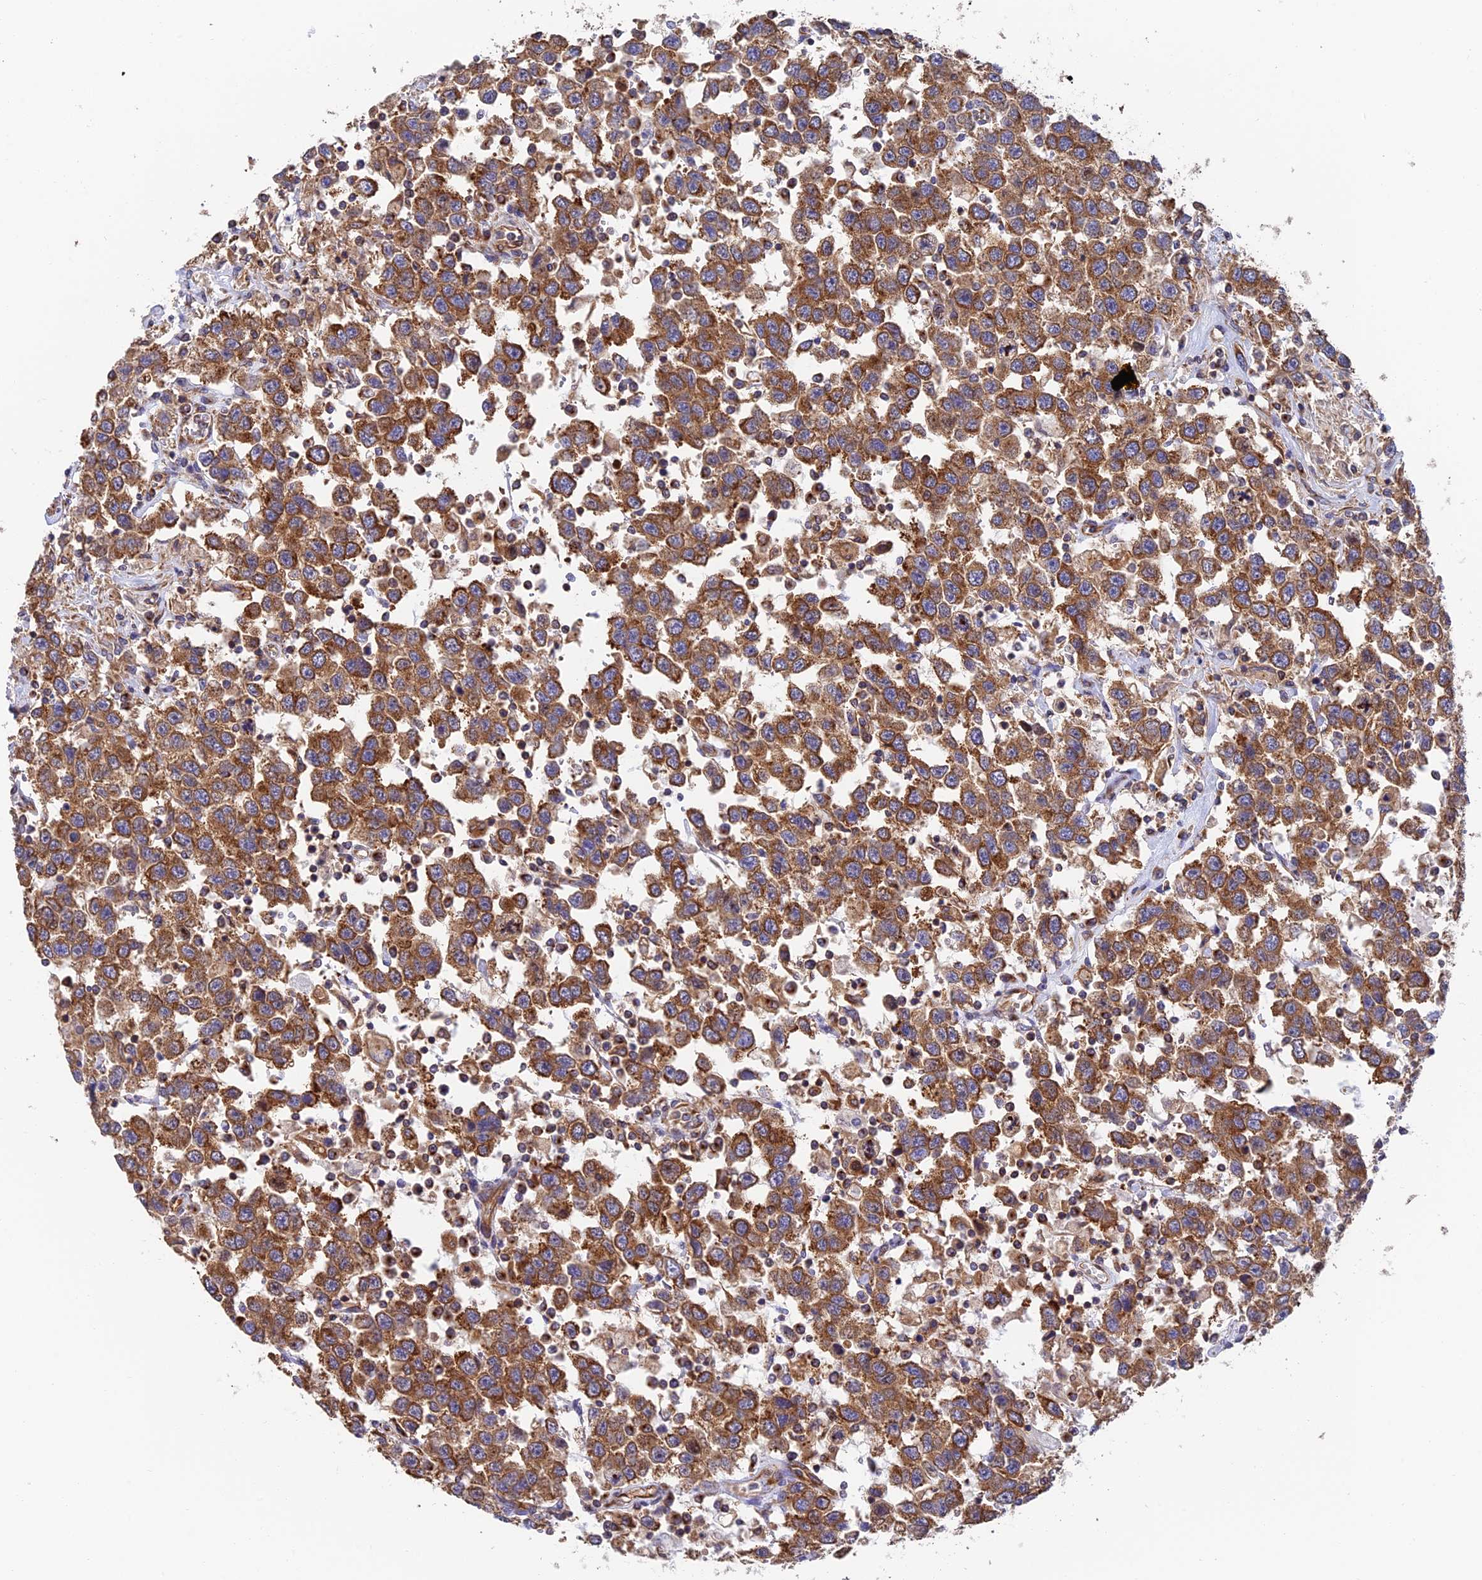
{"staining": {"intensity": "moderate", "quantity": ">75%", "location": "cytoplasmic/membranous"}, "tissue": "testis cancer", "cell_type": "Tumor cells", "image_type": "cancer", "snomed": [{"axis": "morphology", "description": "Seminoma, NOS"}, {"axis": "topography", "description": "Testis"}], "caption": "Protein analysis of seminoma (testis) tissue displays moderate cytoplasmic/membranous staining in approximately >75% of tumor cells.", "gene": "DCTN2", "patient": {"sex": "male", "age": 41}}